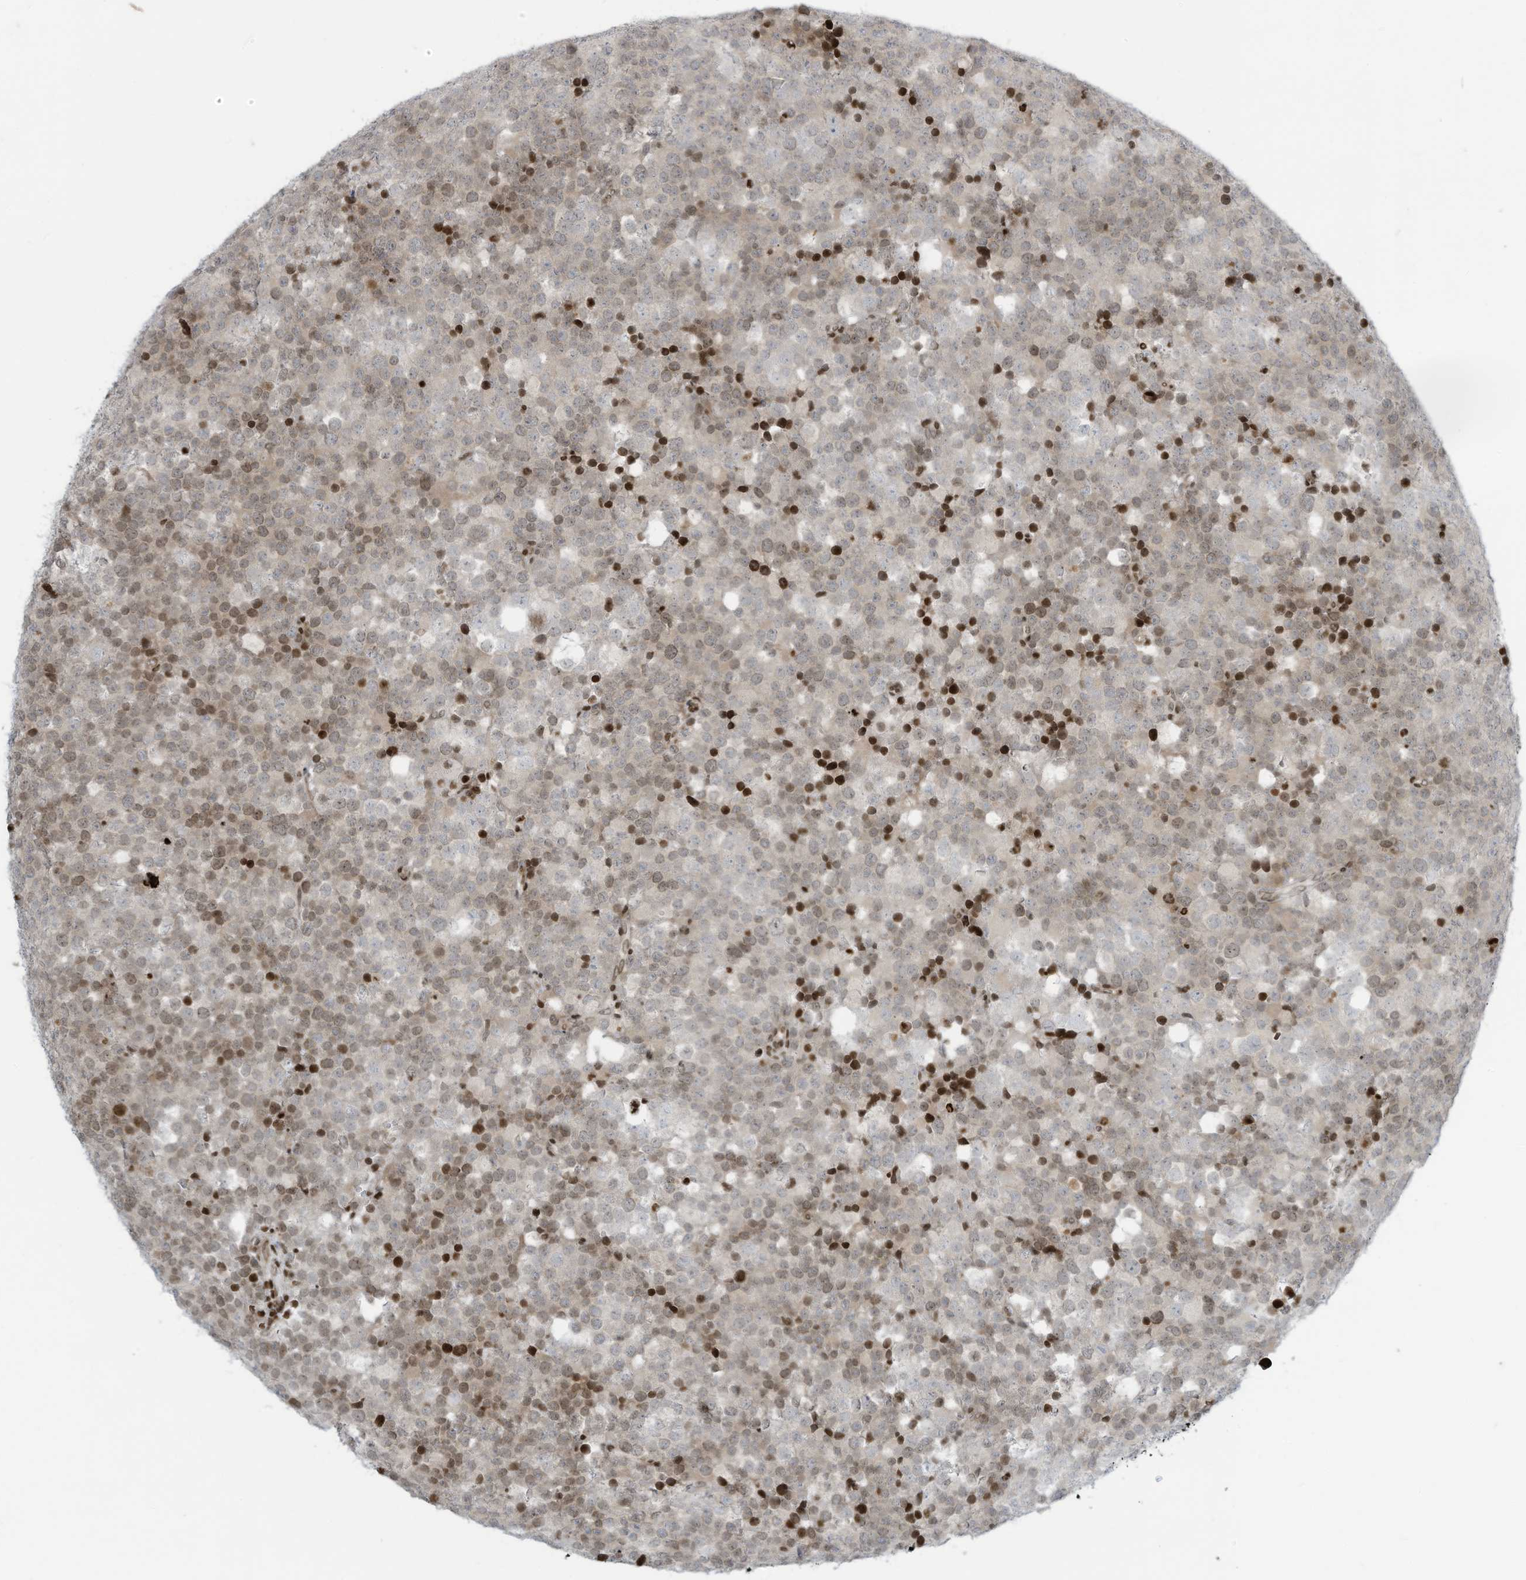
{"staining": {"intensity": "weak", "quantity": "25%-75%", "location": "nuclear"}, "tissue": "testis cancer", "cell_type": "Tumor cells", "image_type": "cancer", "snomed": [{"axis": "morphology", "description": "Seminoma, NOS"}, {"axis": "topography", "description": "Testis"}], "caption": "Immunohistochemical staining of seminoma (testis) exhibits weak nuclear protein positivity in approximately 25%-75% of tumor cells.", "gene": "ADI1", "patient": {"sex": "male", "age": 71}}